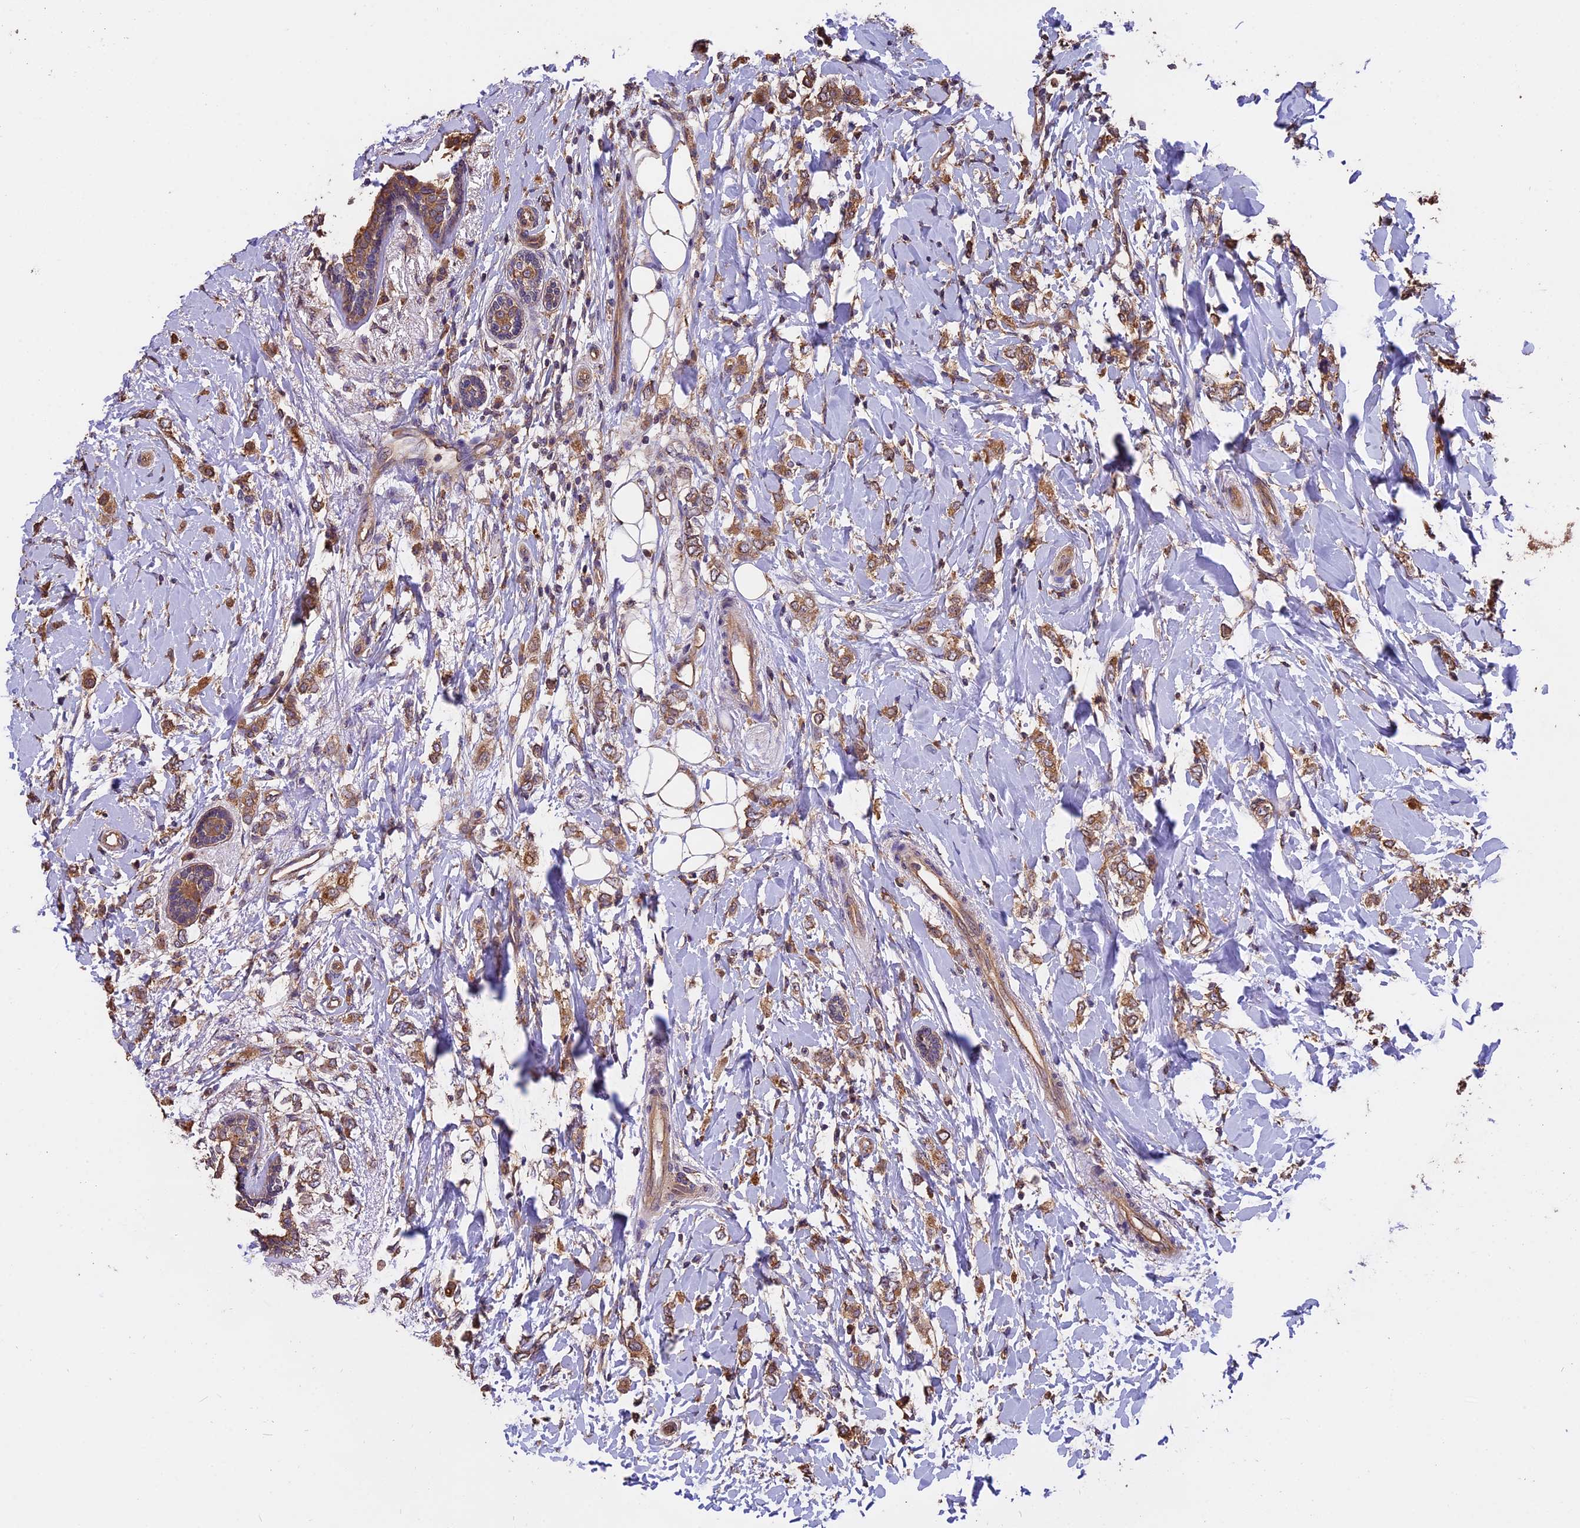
{"staining": {"intensity": "moderate", "quantity": ">75%", "location": "cytoplasmic/membranous"}, "tissue": "breast cancer", "cell_type": "Tumor cells", "image_type": "cancer", "snomed": [{"axis": "morphology", "description": "Normal tissue, NOS"}, {"axis": "morphology", "description": "Lobular carcinoma"}, {"axis": "topography", "description": "Breast"}], "caption": "Moderate cytoplasmic/membranous protein expression is appreciated in about >75% of tumor cells in lobular carcinoma (breast).", "gene": "CHMP2A", "patient": {"sex": "female", "age": 47}}